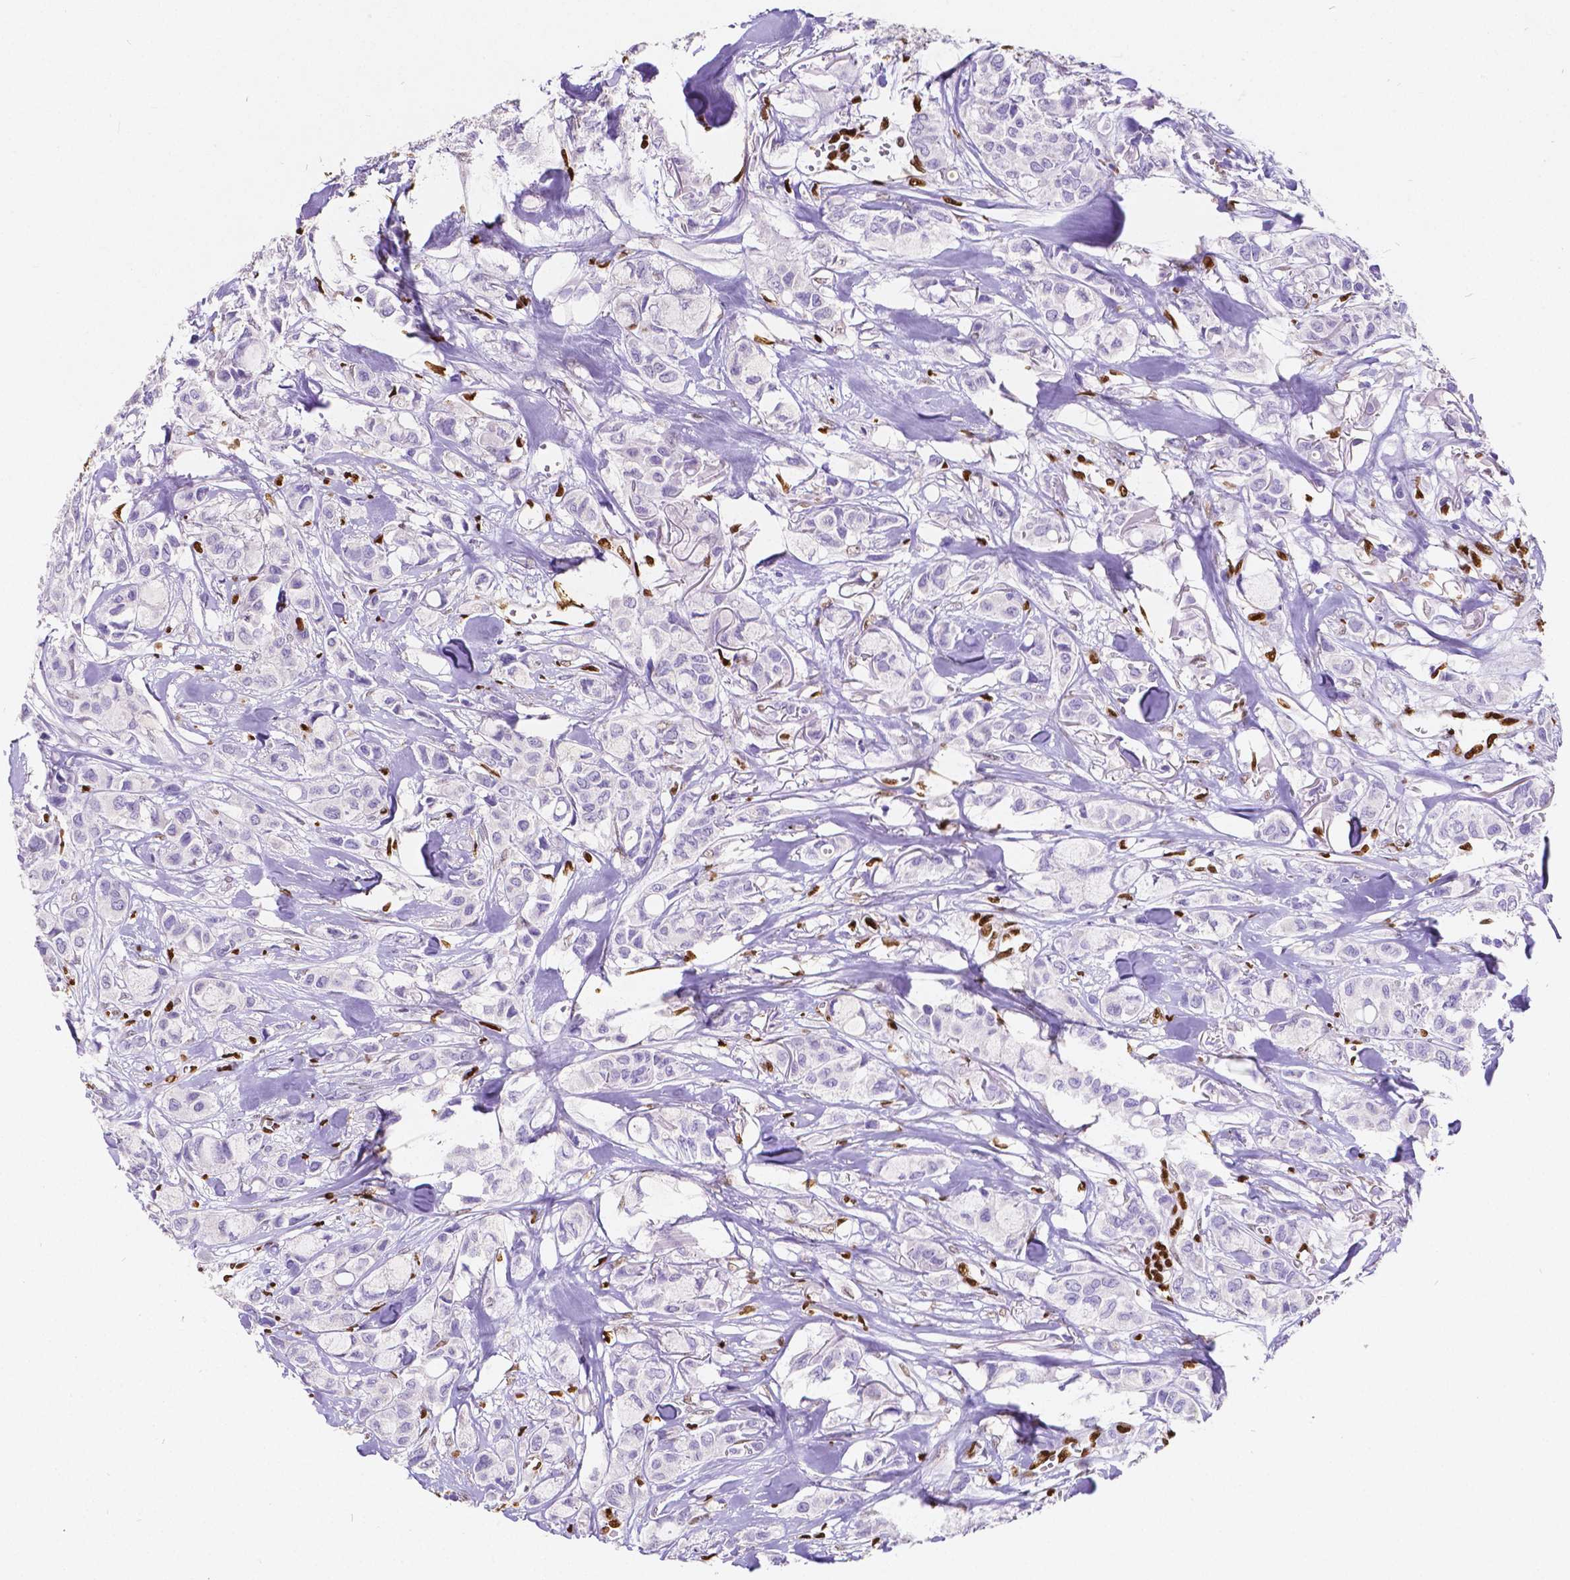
{"staining": {"intensity": "negative", "quantity": "none", "location": "none"}, "tissue": "breast cancer", "cell_type": "Tumor cells", "image_type": "cancer", "snomed": [{"axis": "morphology", "description": "Duct carcinoma"}, {"axis": "topography", "description": "Breast"}], "caption": "The immunohistochemistry histopathology image has no significant staining in tumor cells of breast cancer tissue. (Stains: DAB (3,3'-diaminobenzidine) IHC with hematoxylin counter stain, Microscopy: brightfield microscopy at high magnification).", "gene": "MEF2C", "patient": {"sex": "female", "age": 85}}